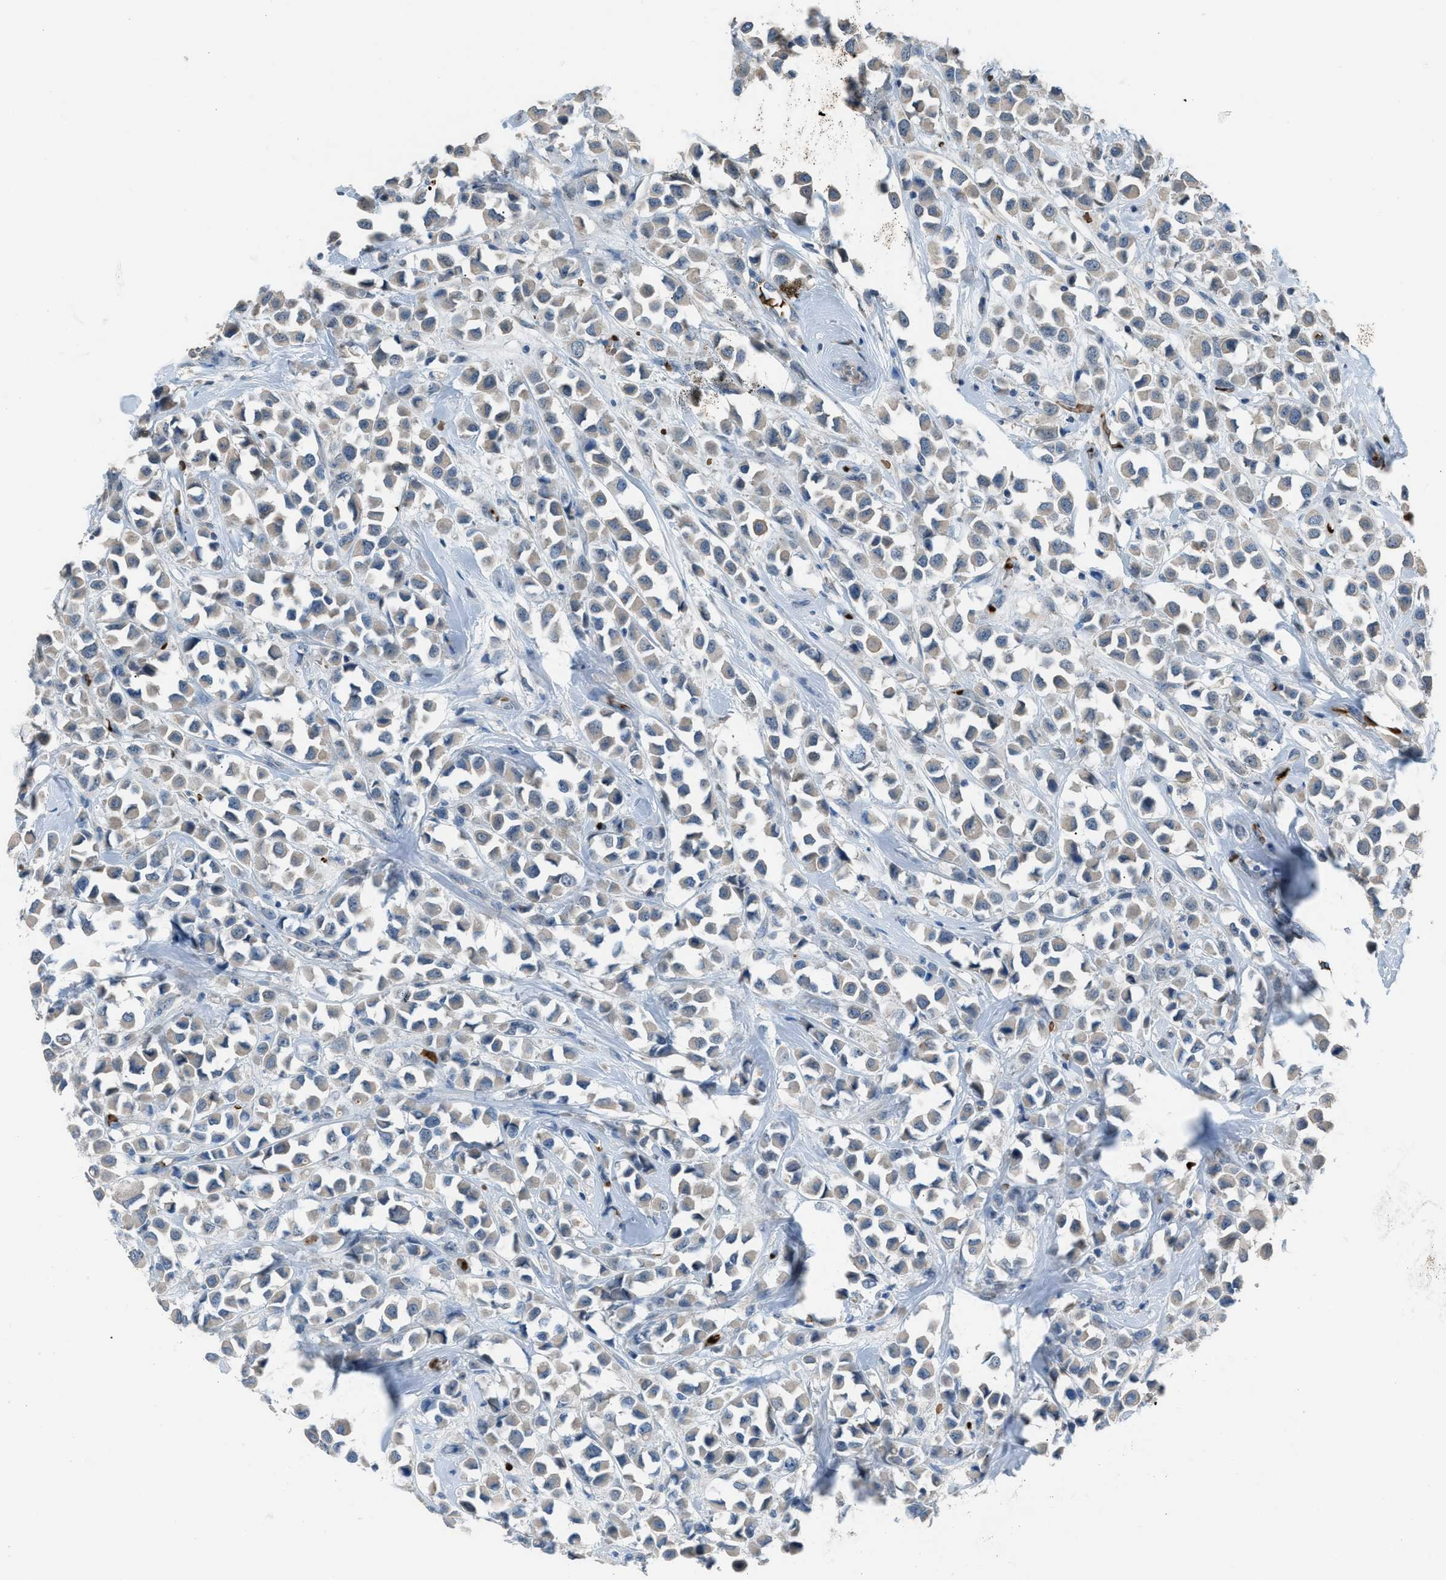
{"staining": {"intensity": "negative", "quantity": "none", "location": "none"}, "tissue": "breast cancer", "cell_type": "Tumor cells", "image_type": "cancer", "snomed": [{"axis": "morphology", "description": "Duct carcinoma"}, {"axis": "topography", "description": "Breast"}], "caption": "A high-resolution histopathology image shows IHC staining of breast cancer, which exhibits no significant expression in tumor cells.", "gene": "CFAP77", "patient": {"sex": "female", "age": 61}}